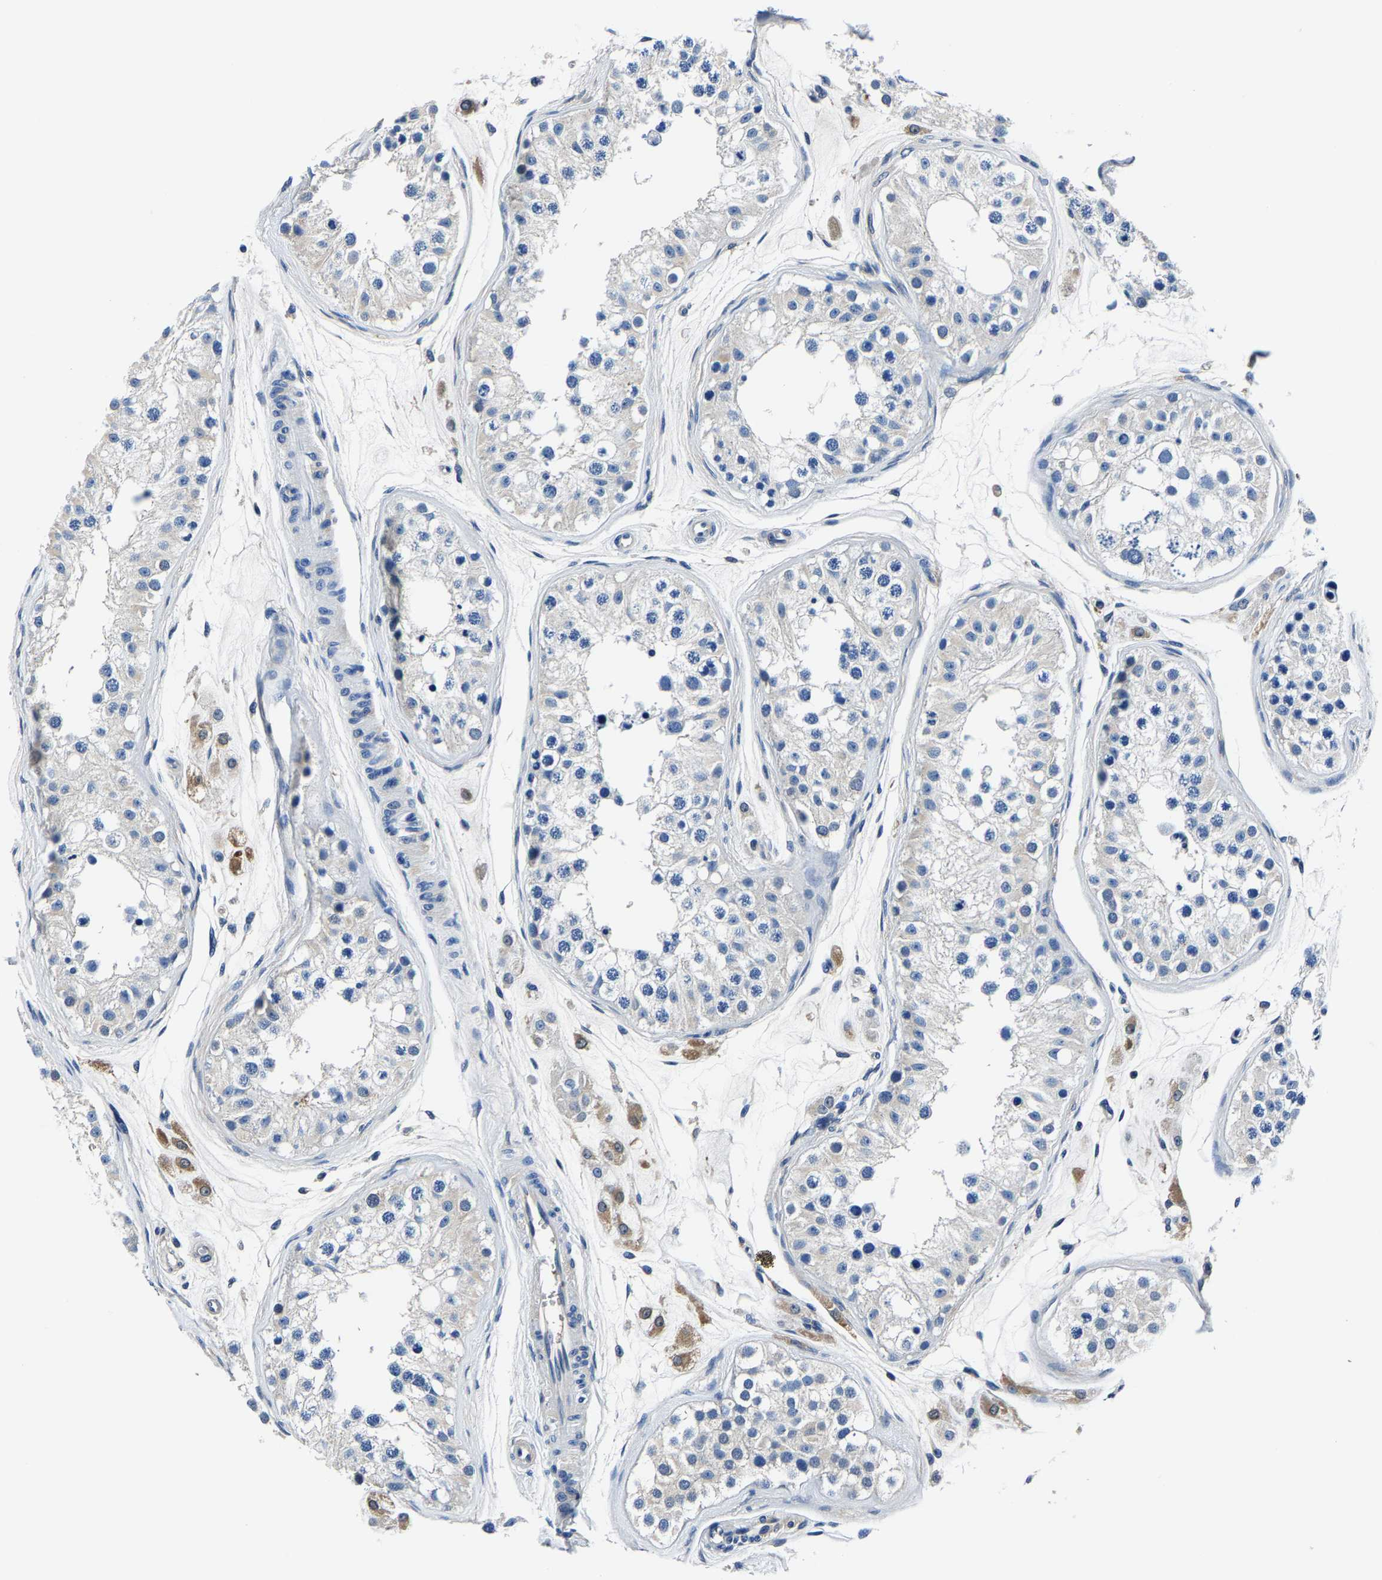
{"staining": {"intensity": "negative", "quantity": "none", "location": "none"}, "tissue": "testis", "cell_type": "Cells in seminiferous ducts", "image_type": "normal", "snomed": [{"axis": "morphology", "description": "Normal tissue, NOS"}, {"axis": "morphology", "description": "Adenocarcinoma, metastatic, NOS"}, {"axis": "topography", "description": "Testis"}], "caption": "IHC image of normal testis: human testis stained with DAB (3,3'-diaminobenzidine) reveals no significant protein expression in cells in seminiferous ducts. (Brightfield microscopy of DAB IHC at high magnification).", "gene": "ALDOB", "patient": {"sex": "male", "age": 26}}